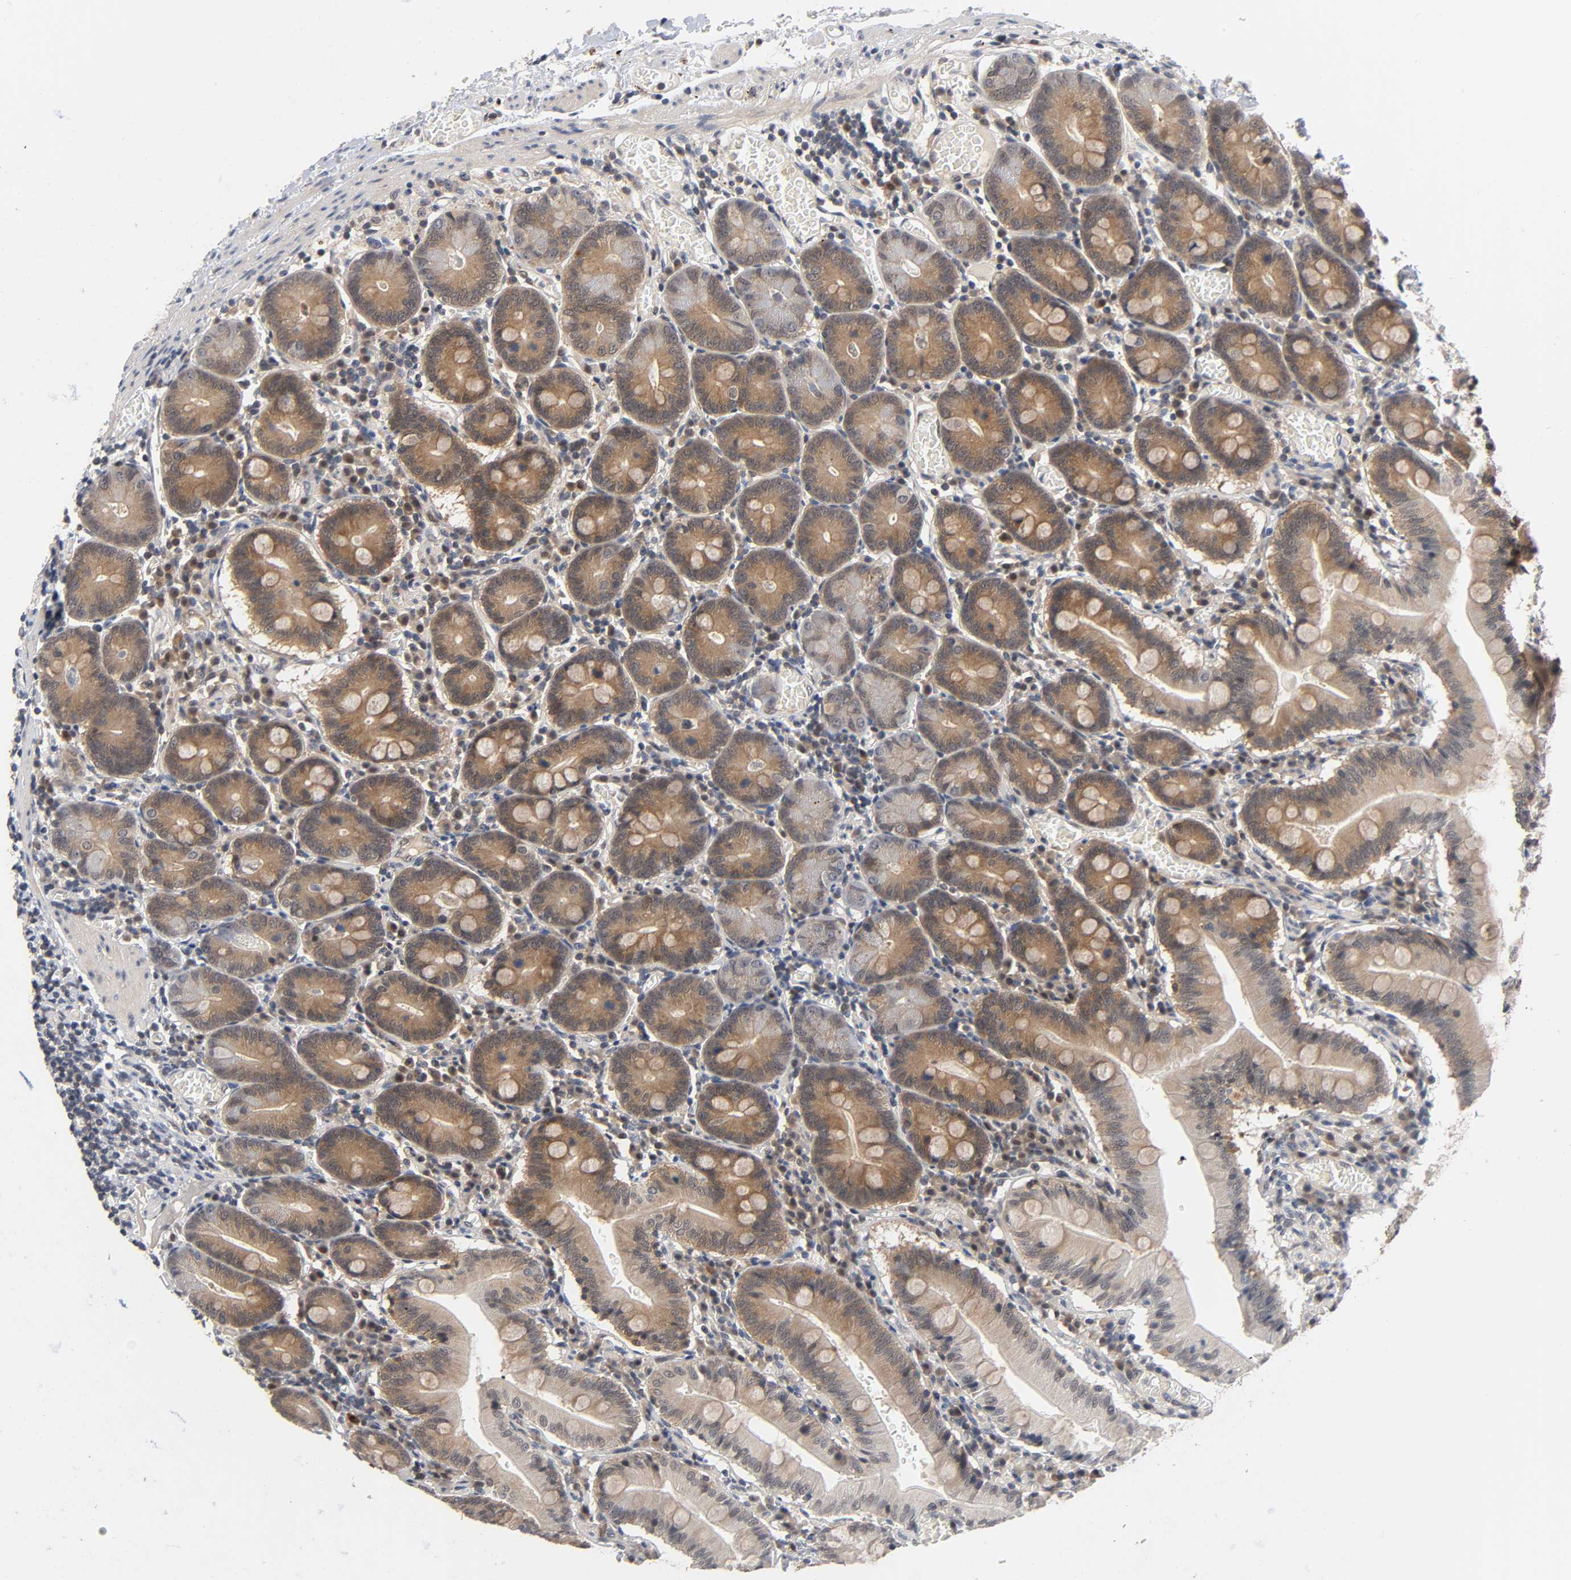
{"staining": {"intensity": "moderate", "quantity": ">75%", "location": "cytoplasmic/membranous"}, "tissue": "small intestine", "cell_type": "Glandular cells", "image_type": "normal", "snomed": [{"axis": "morphology", "description": "Normal tissue, NOS"}, {"axis": "topography", "description": "Small intestine"}], "caption": "Immunohistochemical staining of benign small intestine displays moderate cytoplasmic/membranous protein expression in about >75% of glandular cells. (brown staining indicates protein expression, while blue staining denotes nuclei).", "gene": "PRKAB1", "patient": {"sex": "male", "age": 71}}